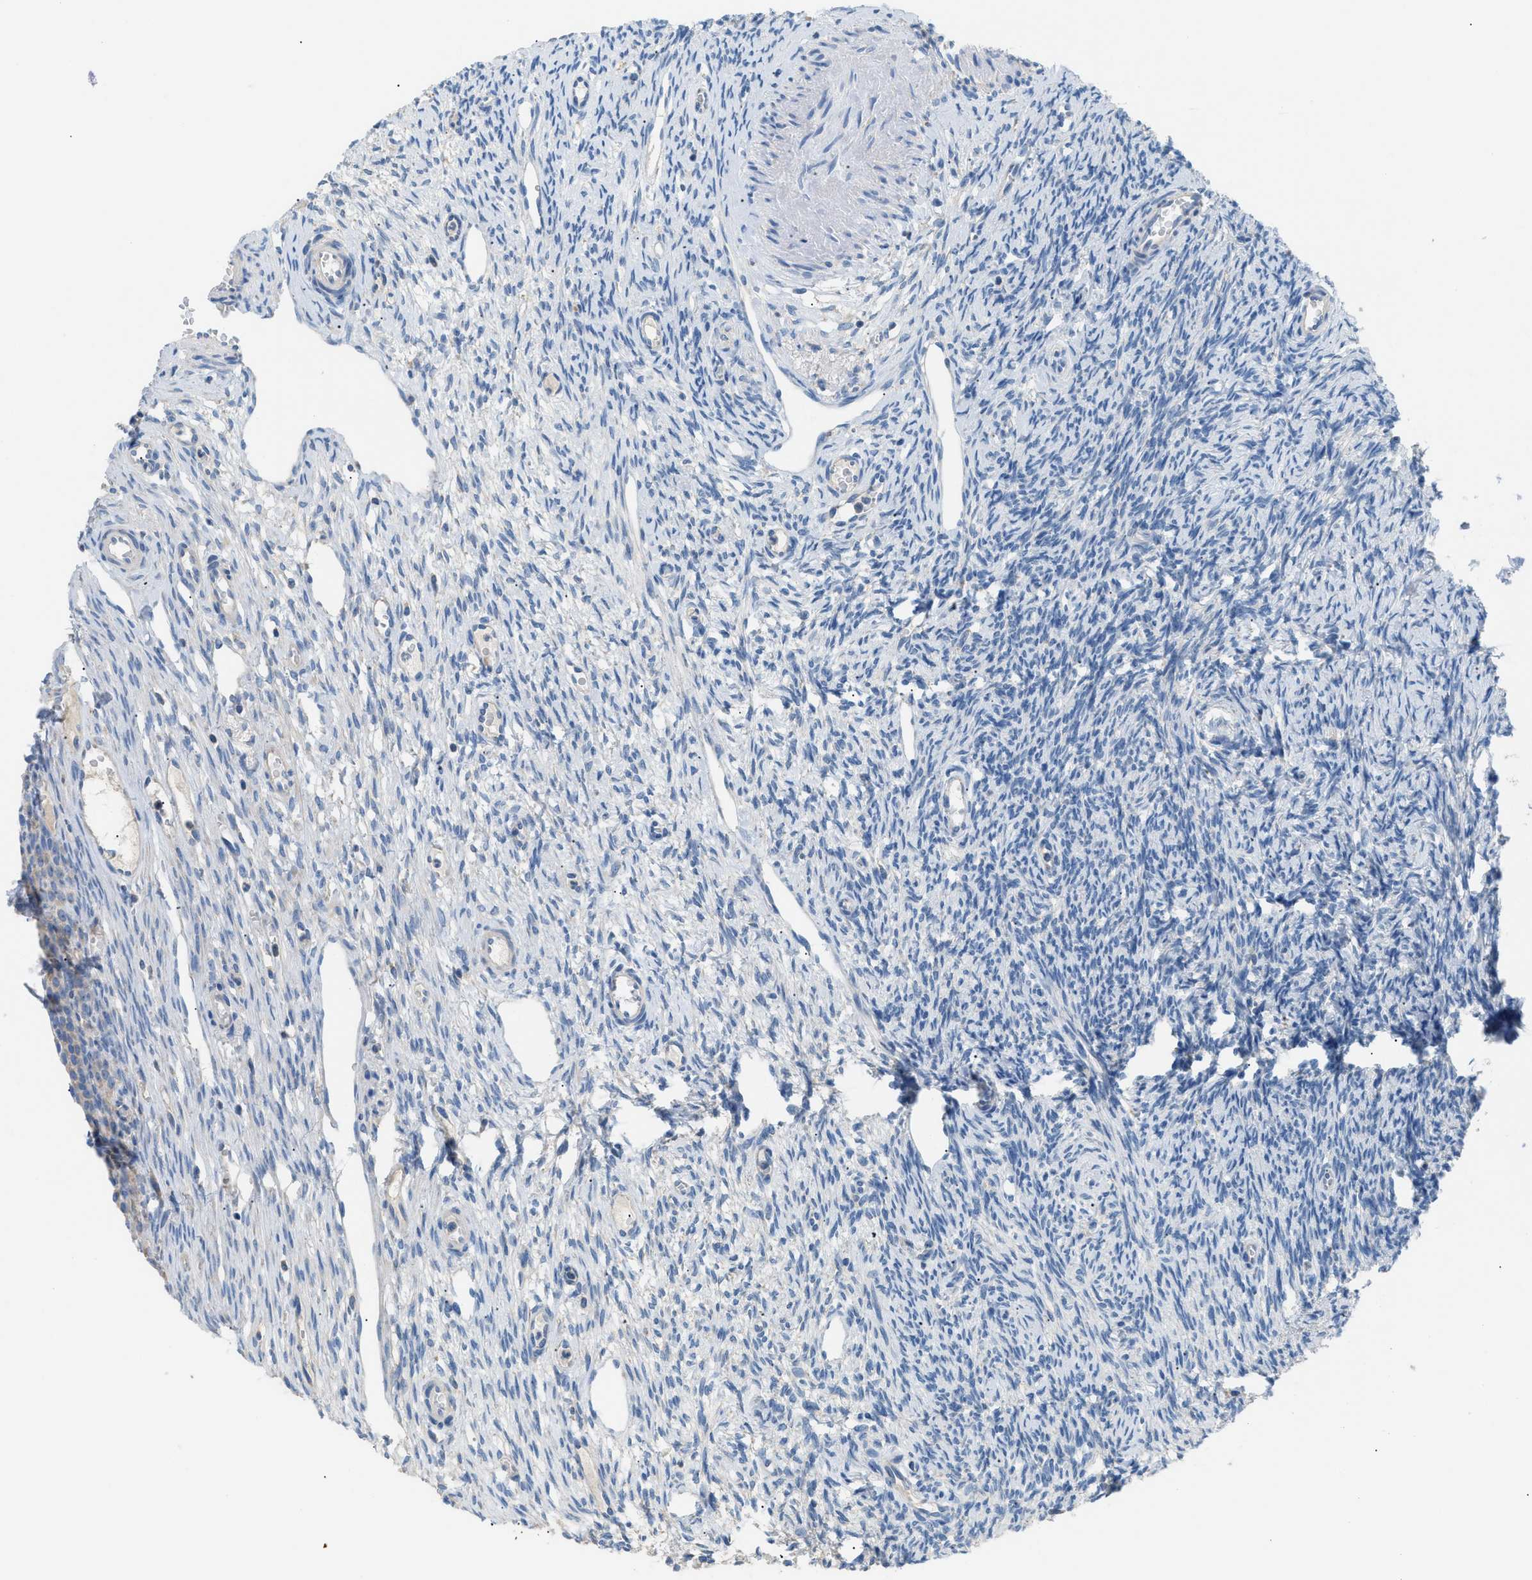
{"staining": {"intensity": "moderate", "quantity": ">75%", "location": "cytoplasmic/membranous"}, "tissue": "ovary", "cell_type": "Follicle cells", "image_type": "normal", "snomed": [{"axis": "morphology", "description": "Normal tissue, NOS"}, {"axis": "topography", "description": "Ovary"}], "caption": "Immunohistochemical staining of unremarkable human ovary reveals >75% levels of moderate cytoplasmic/membranous protein positivity in approximately >75% of follicle cells. Using DAB (brown) and hematoxylin (blue) stains, captured at high magnification using brightfield microscopy.", "gene": "ILDR1", "patient": {"sex": "female", "age": 33}}